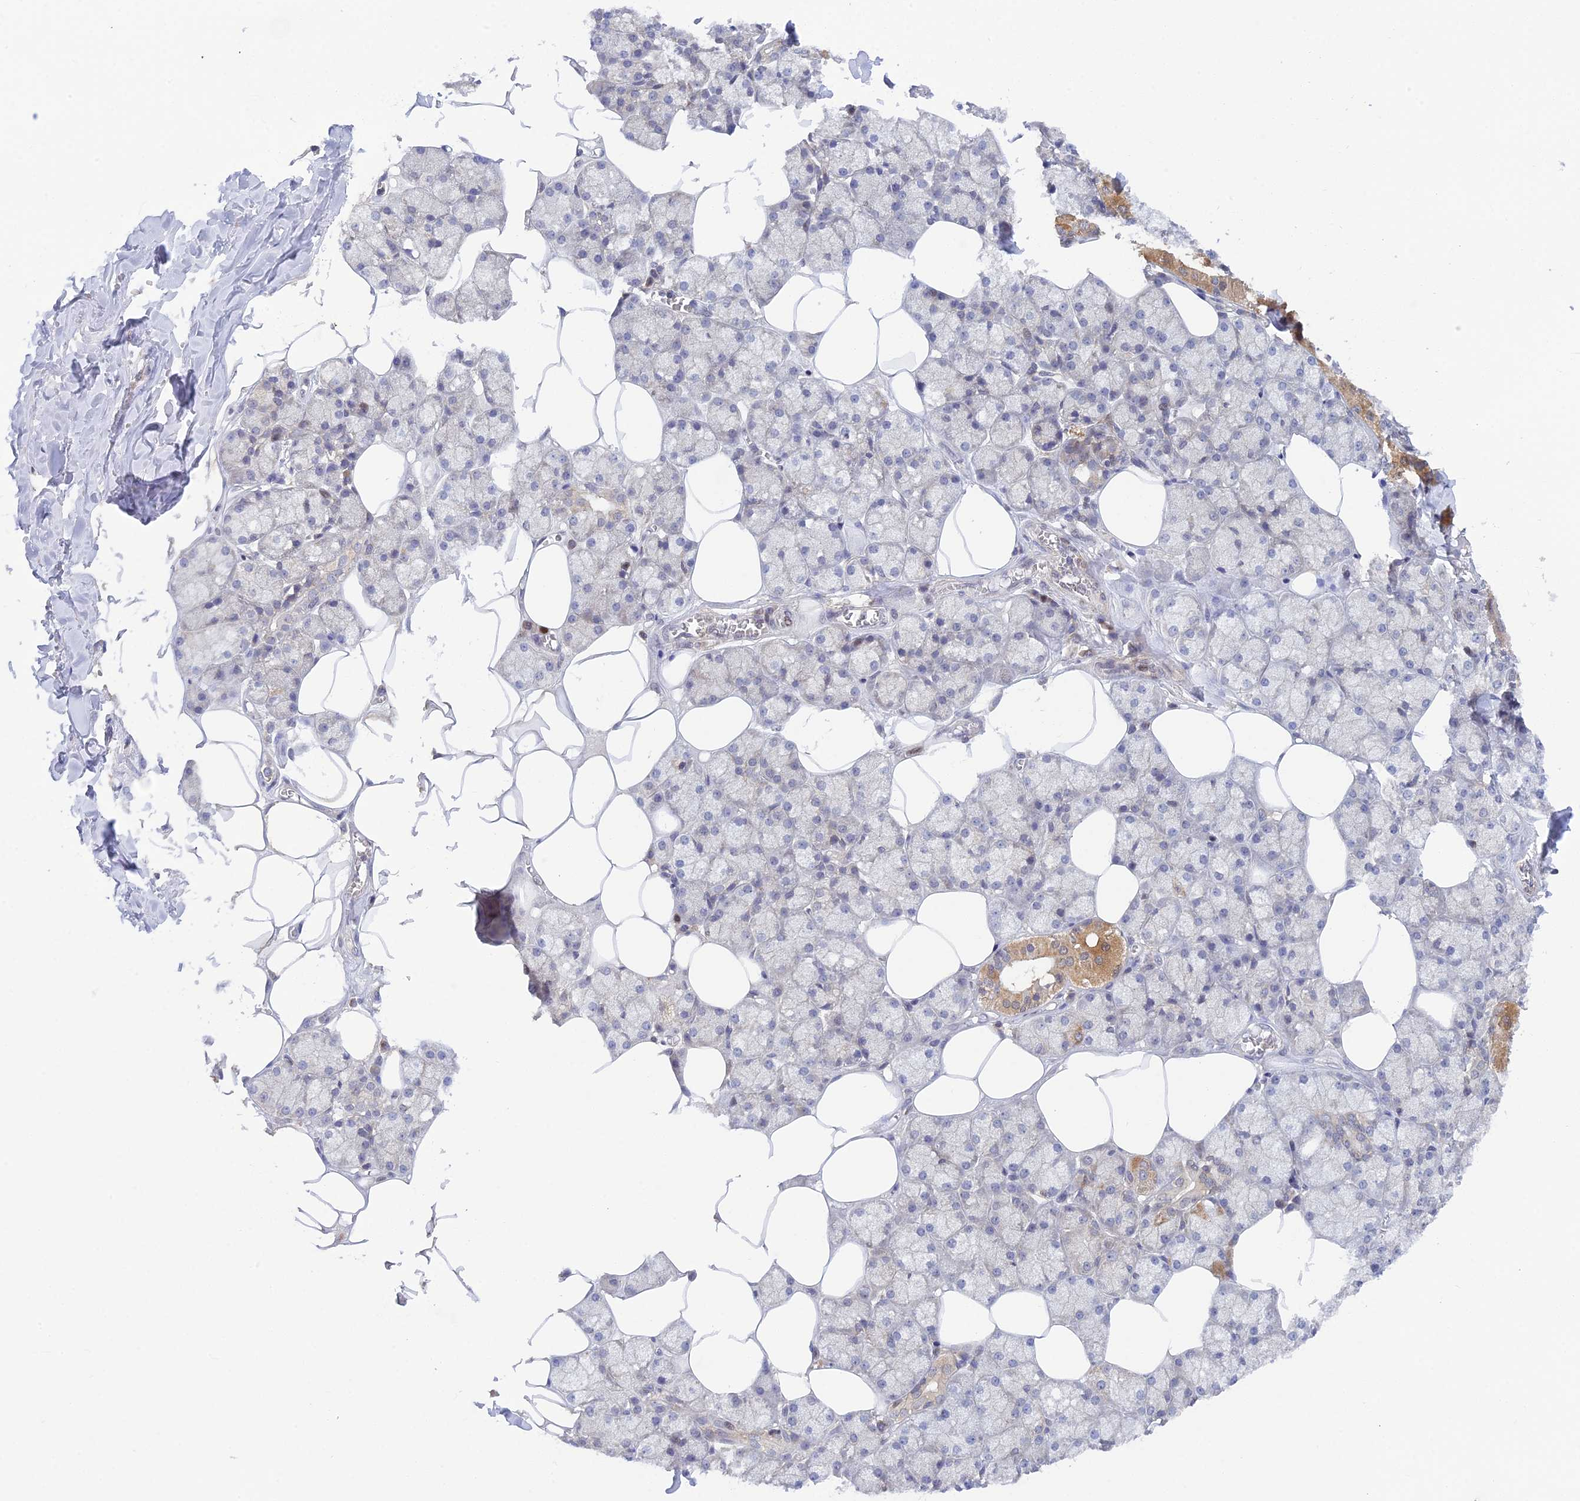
{"staining": {"intensity": "moderate", "quantity": "<25%", "location": "cytoplasmic/membranous"}, "tissue": "salivary gland", "cell_type": "Glandular cells", "image_type": "normal", "snomed": [{"axis": "morphology", "description": "Normal tissue, NOS"}, {"axis": "topography", "description": "Salivary gland"}], "caption": "A micrograph of salivary gland stained for a protein demonstrates moderate cytoplasmic/membranous brown staining in glandular cells.", "gene": "ELOA2", "patient": {"sex": "male", "age": 62}}